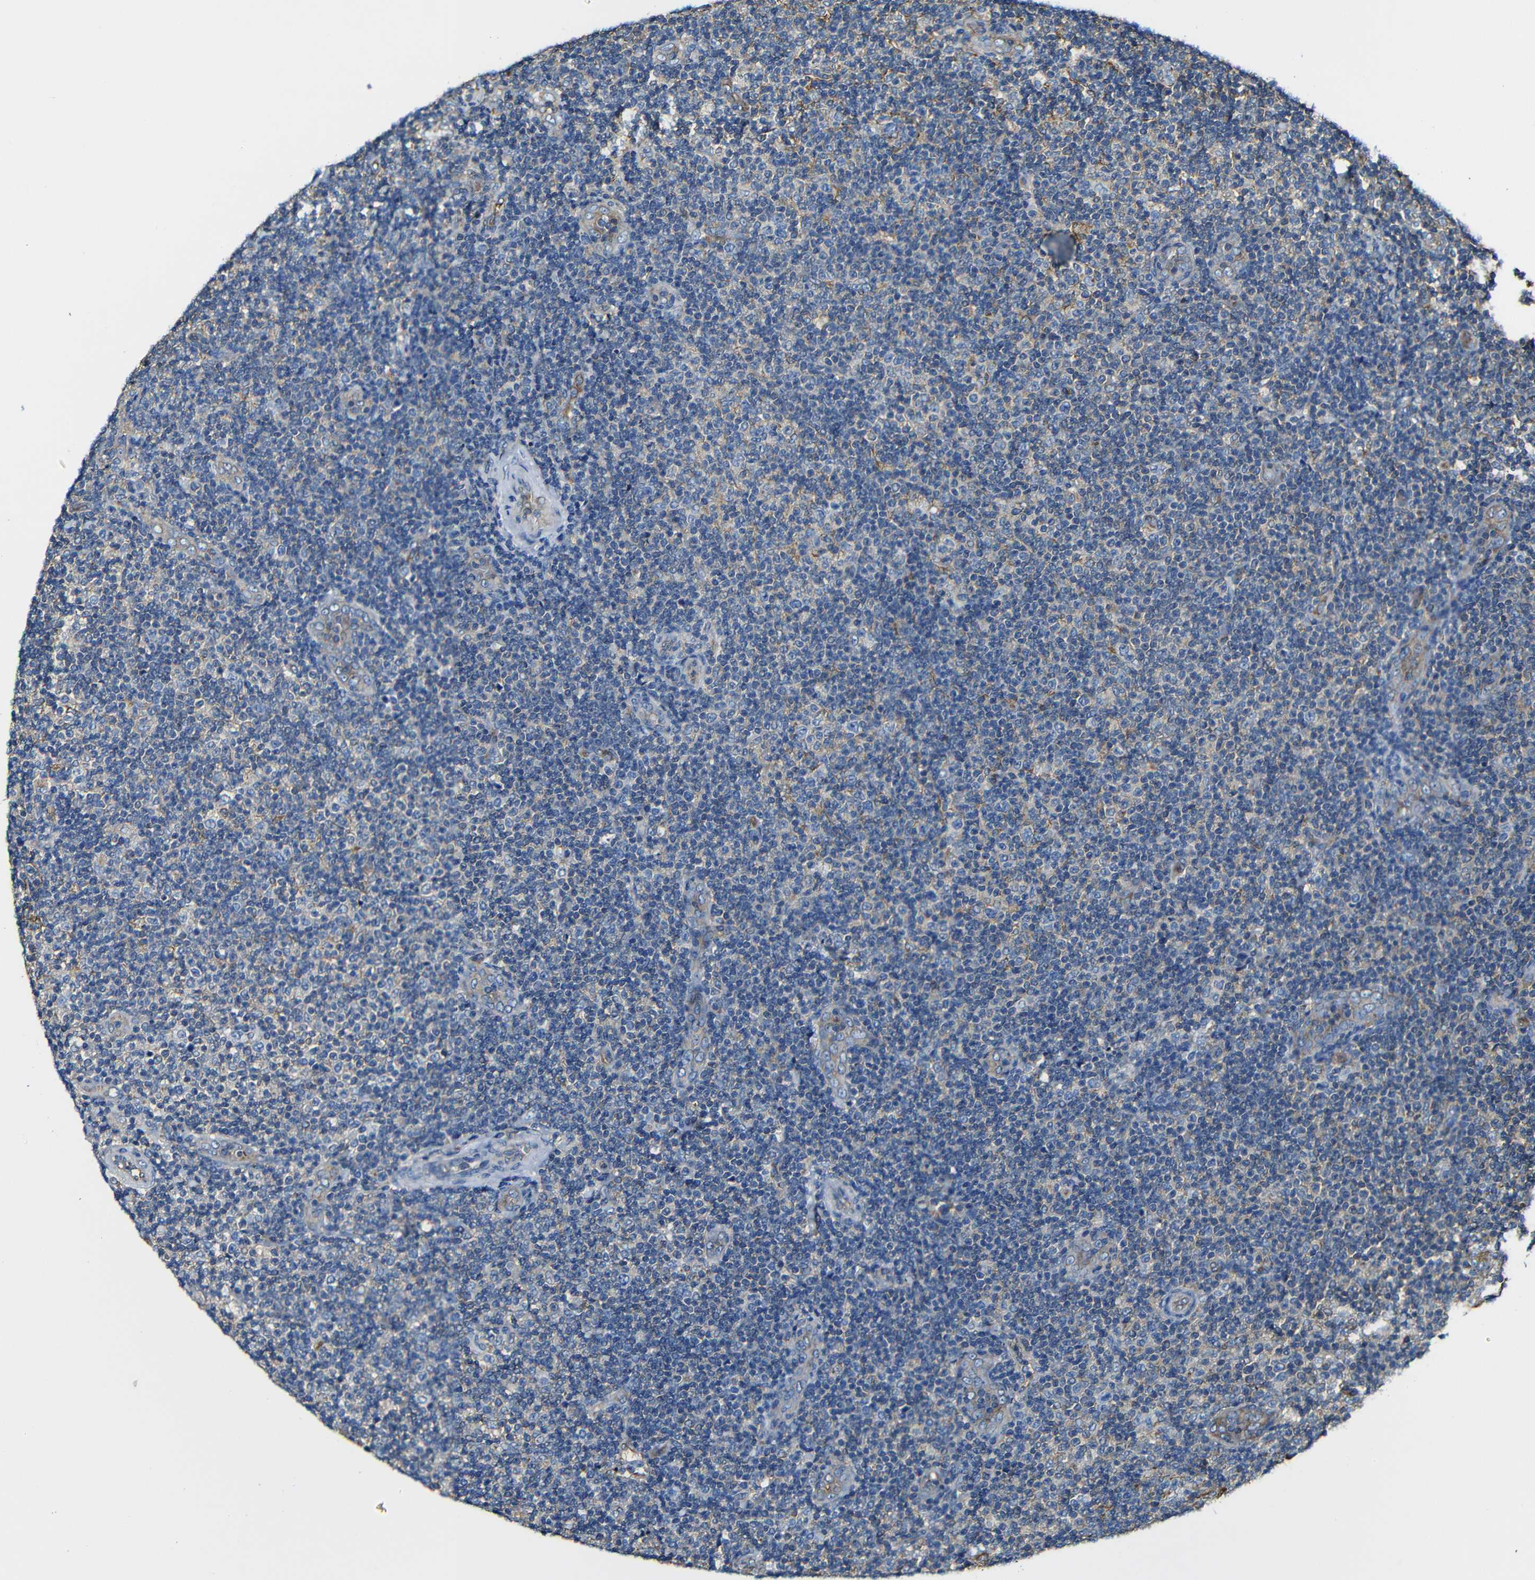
{"staining": {"intensity": "weak", "quantity": "<25%", "location": "cytoplasmic/membranous"}, "tissue": "lymphoma", "cell_type": "Tumor cells", "image_type": "cancer", "snomed": [{"axis": "morphology", "description": "Malignant lymphoma, non-Hodgkin's type, Low grade"}, {"axis": "topography", "description": "Lymph node"}], "caption": "Low-grade malignant lymphoma, non-Hodgkin's type was stained to show a protein in brown. There is no significant staining in tumor cells. (Immunohistochemistry (ihc), brightfield microscopy, high magnification).", "gene": "MSN", "patient": {"sex": "male", "age": 83}}